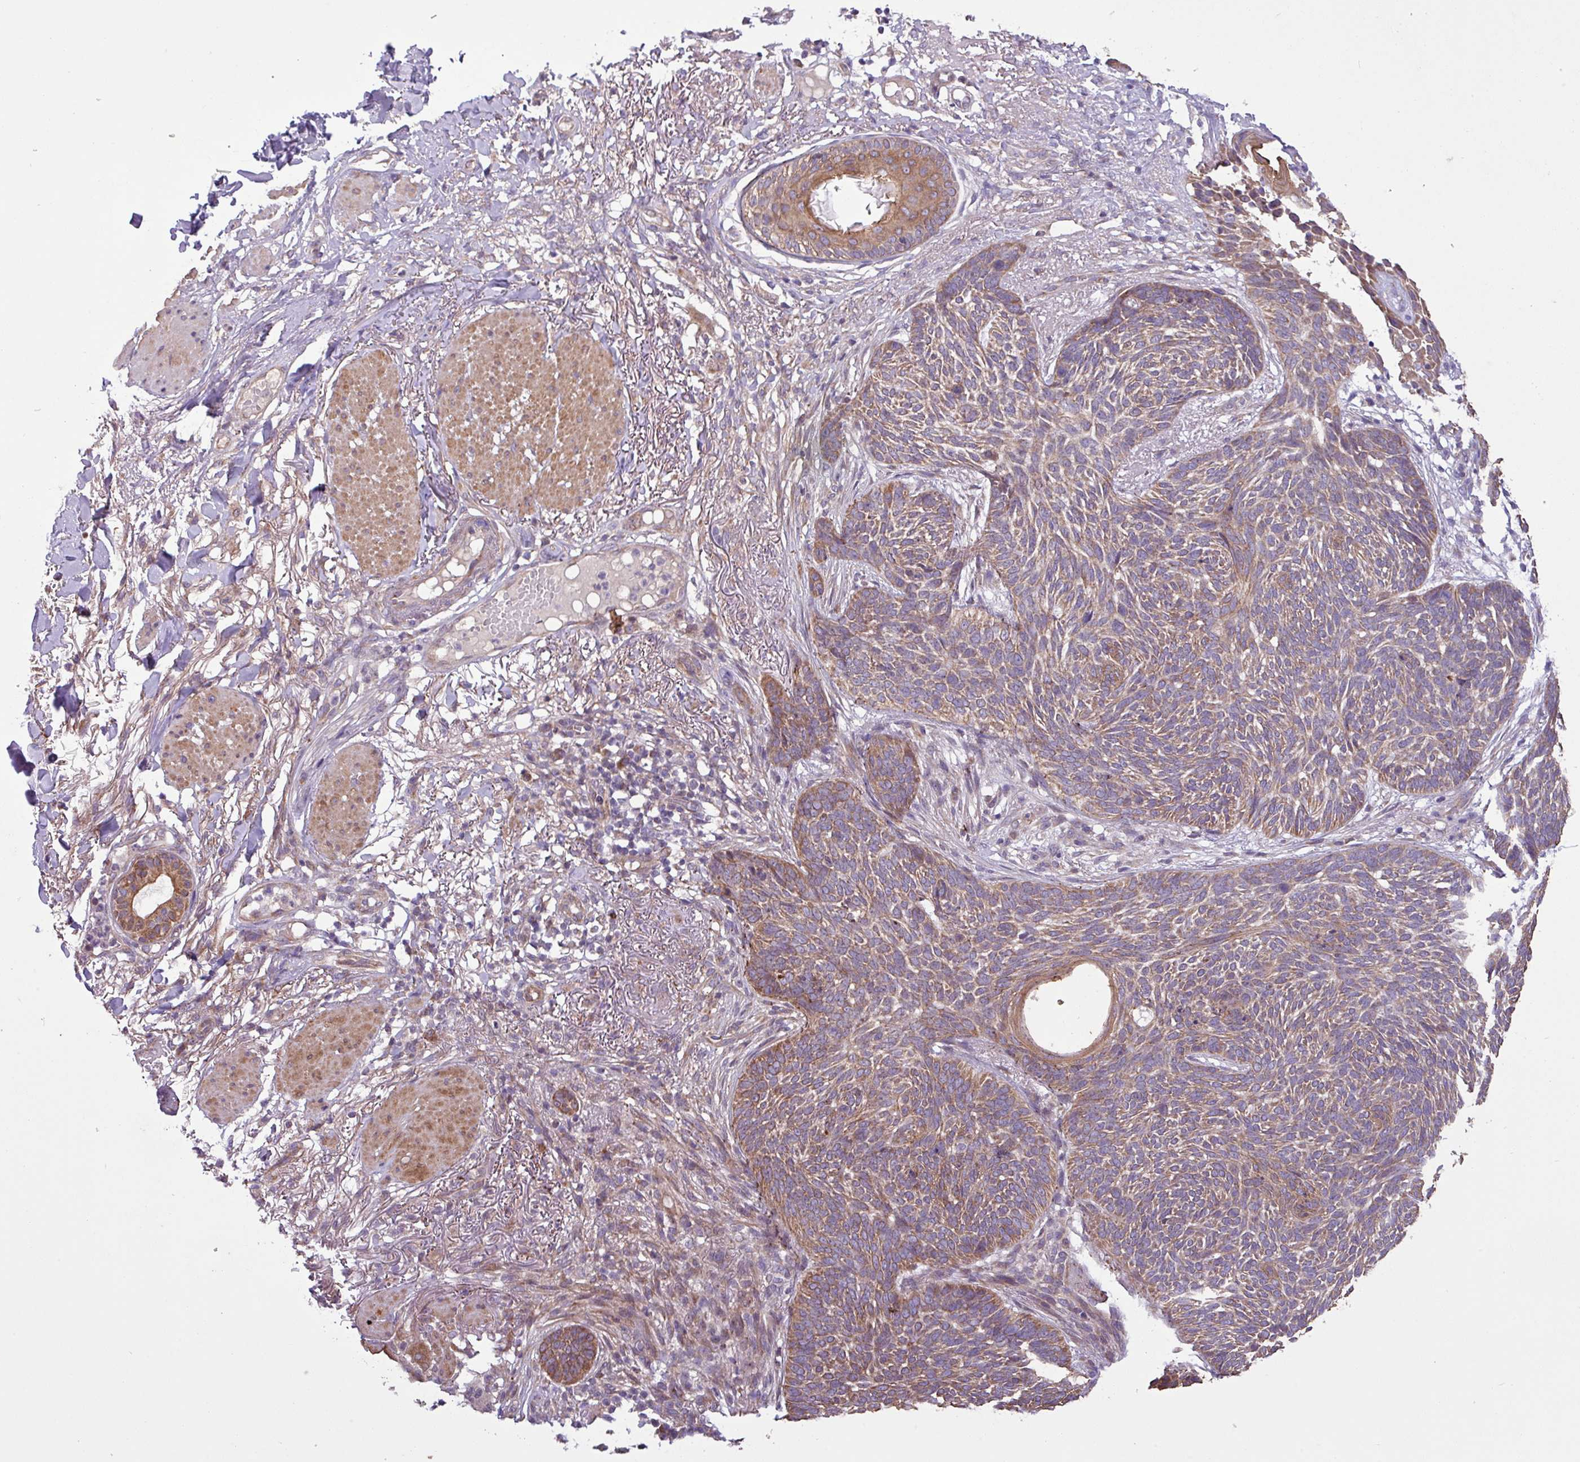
{"staining": {"intensity": "weak", "quantity": ">75%", "location": "cytoplasmic/membranous"}, "tissue": "skin cancer", "cell_type": "Tumor cells", "image_type": "cancer", "snomed": [{"axis": "morphology", "description": "Normal tissue, NOS"}, {"axis": "morphology", "description": "Basal cell carcinoma"}, {"axis": "topography", "description": "Skin"}], "caption": "Skin cancer stained for a protein (brown) reveals weak cytoplasmic/membranous positive positivity in about >75% of tumor cells.", "gene": "TIMM10B", "patient": {"sex": "male", "age": 64}}